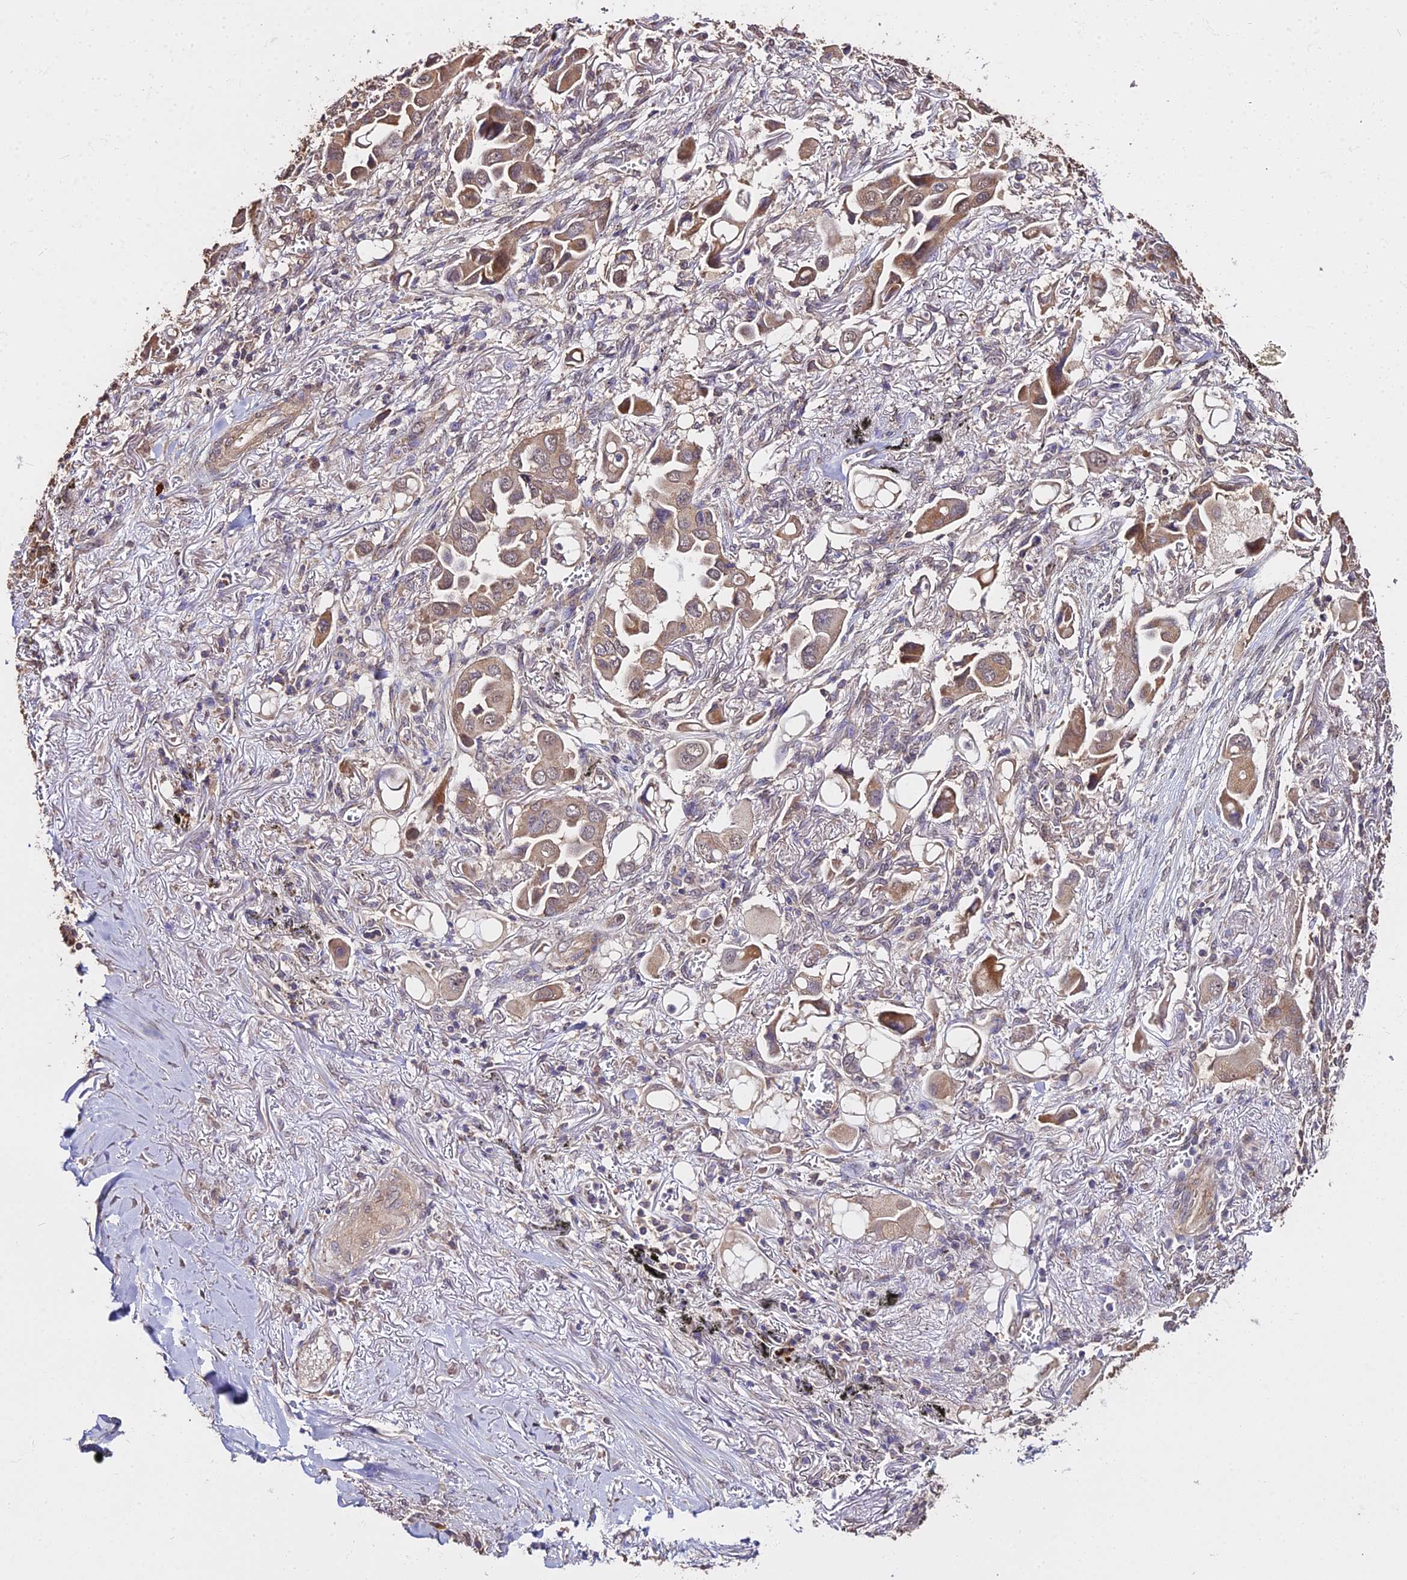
{"staining": {"intensity": "moderate", "quantity": ">75%", "location": "cytoplasmic/membranous"}, "tissue": "lung cancer", "cell_type": "Tumor cells", "image_type": "cancer", "snomed": [{"axis": "morphology", "description": "Adenocarcinoma, NOS"}, {"axis": "topography", "description": "Lung"}], "caption": "Human lung cancer (adenocarcinoma) stained with a brown dye displays moderate cytoplasmic/membranous positive expression in about >75% of tumor cells.", "gene": "METTL13", "patient": {"sex": "female", "age": 76}}